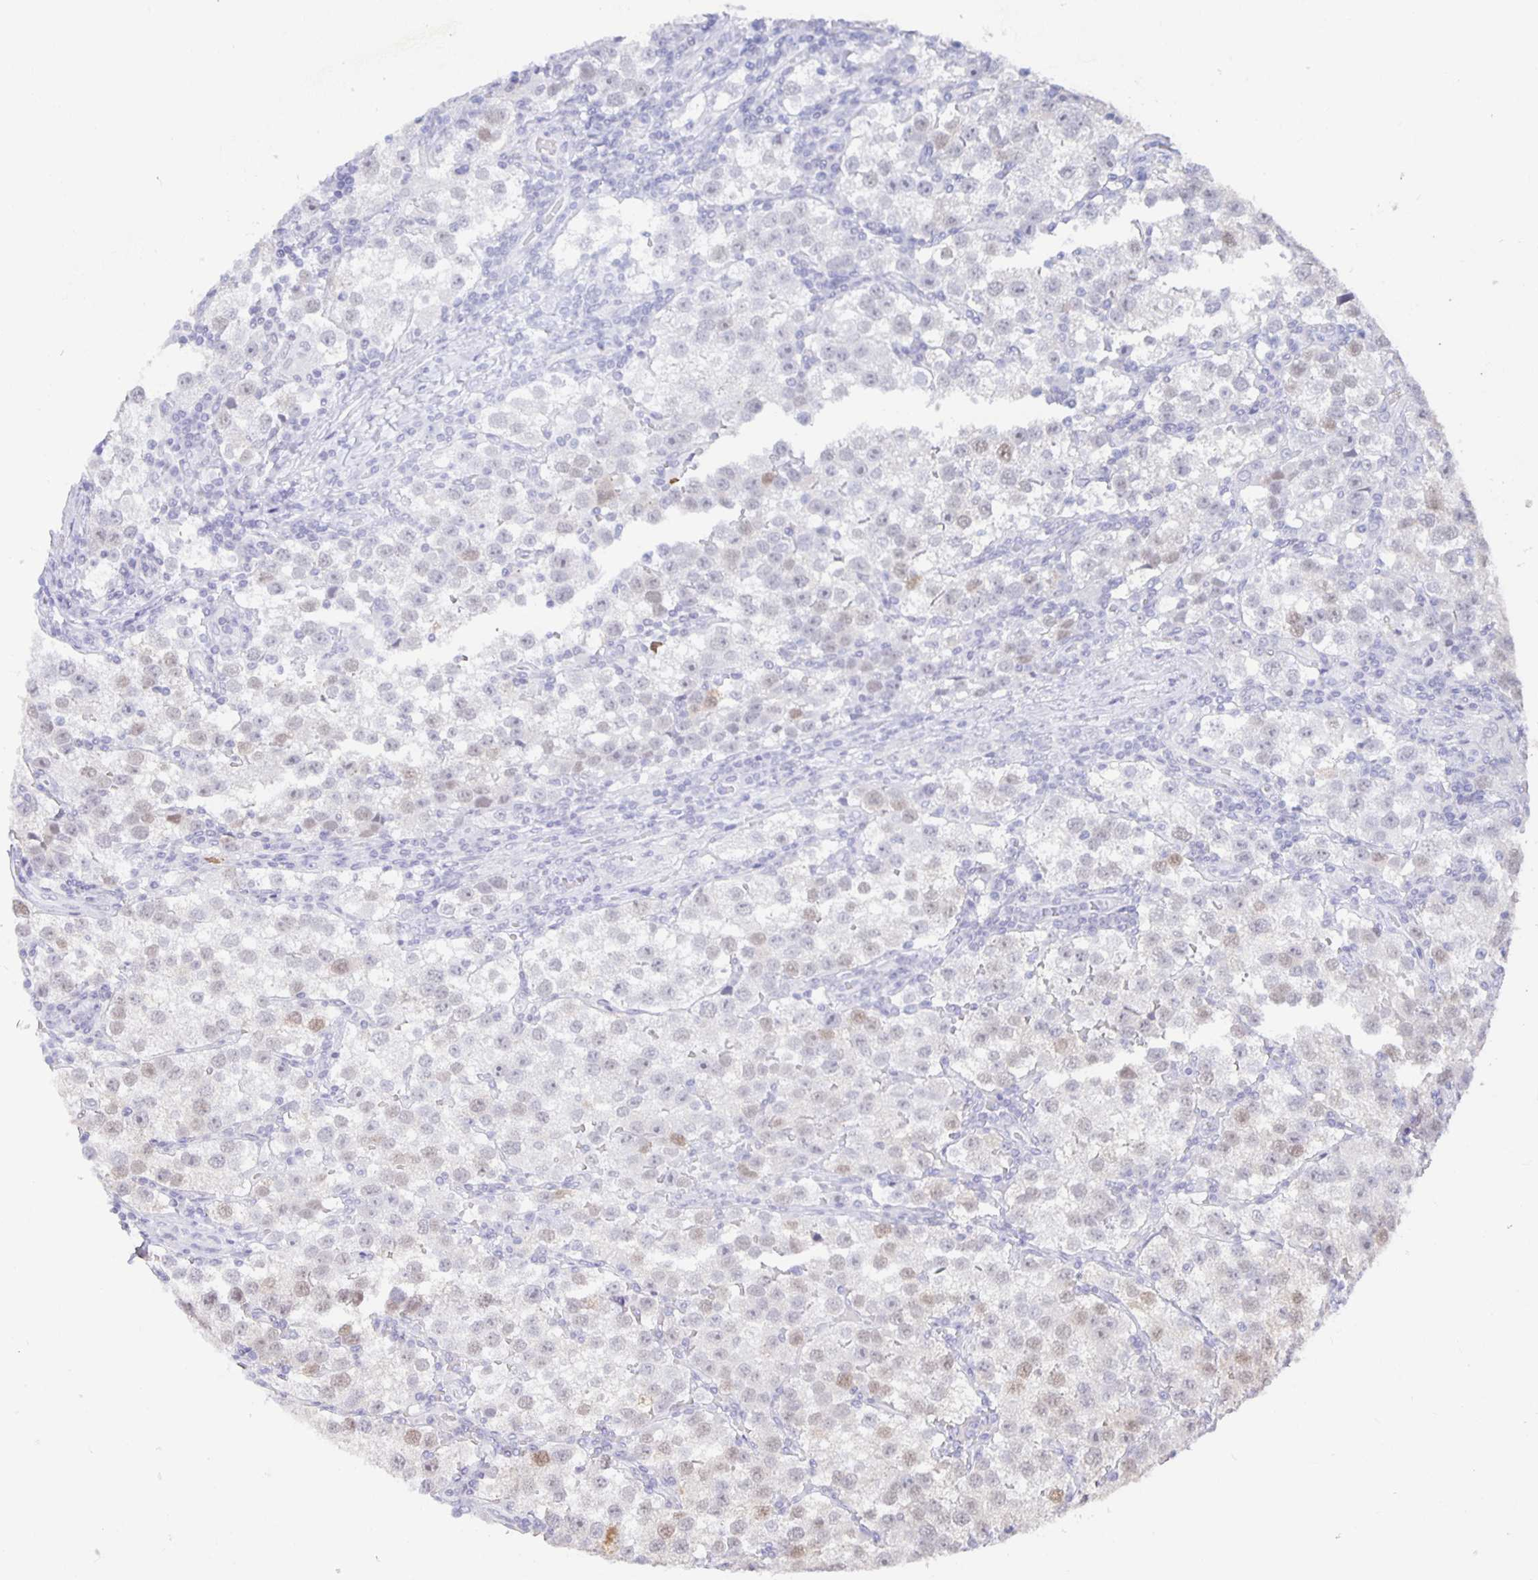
{"staining": {"intensity": "weak", "quantity": "<25%", "location": "nuclear"}, "tissue": "testis cancer", "cell_type": "Tumor cells", "image_type": "cancer", "snomed": [{"axis": "morphology", "description": "Seminoma, NOS"}, {"axis": "topography", "description": "Testis"}], "caption": "Tumor cells are negative for brown protein staining in seminoma (testis).", "gene": "ZNF691", "patient": {"sex": "male", "age": 37}}